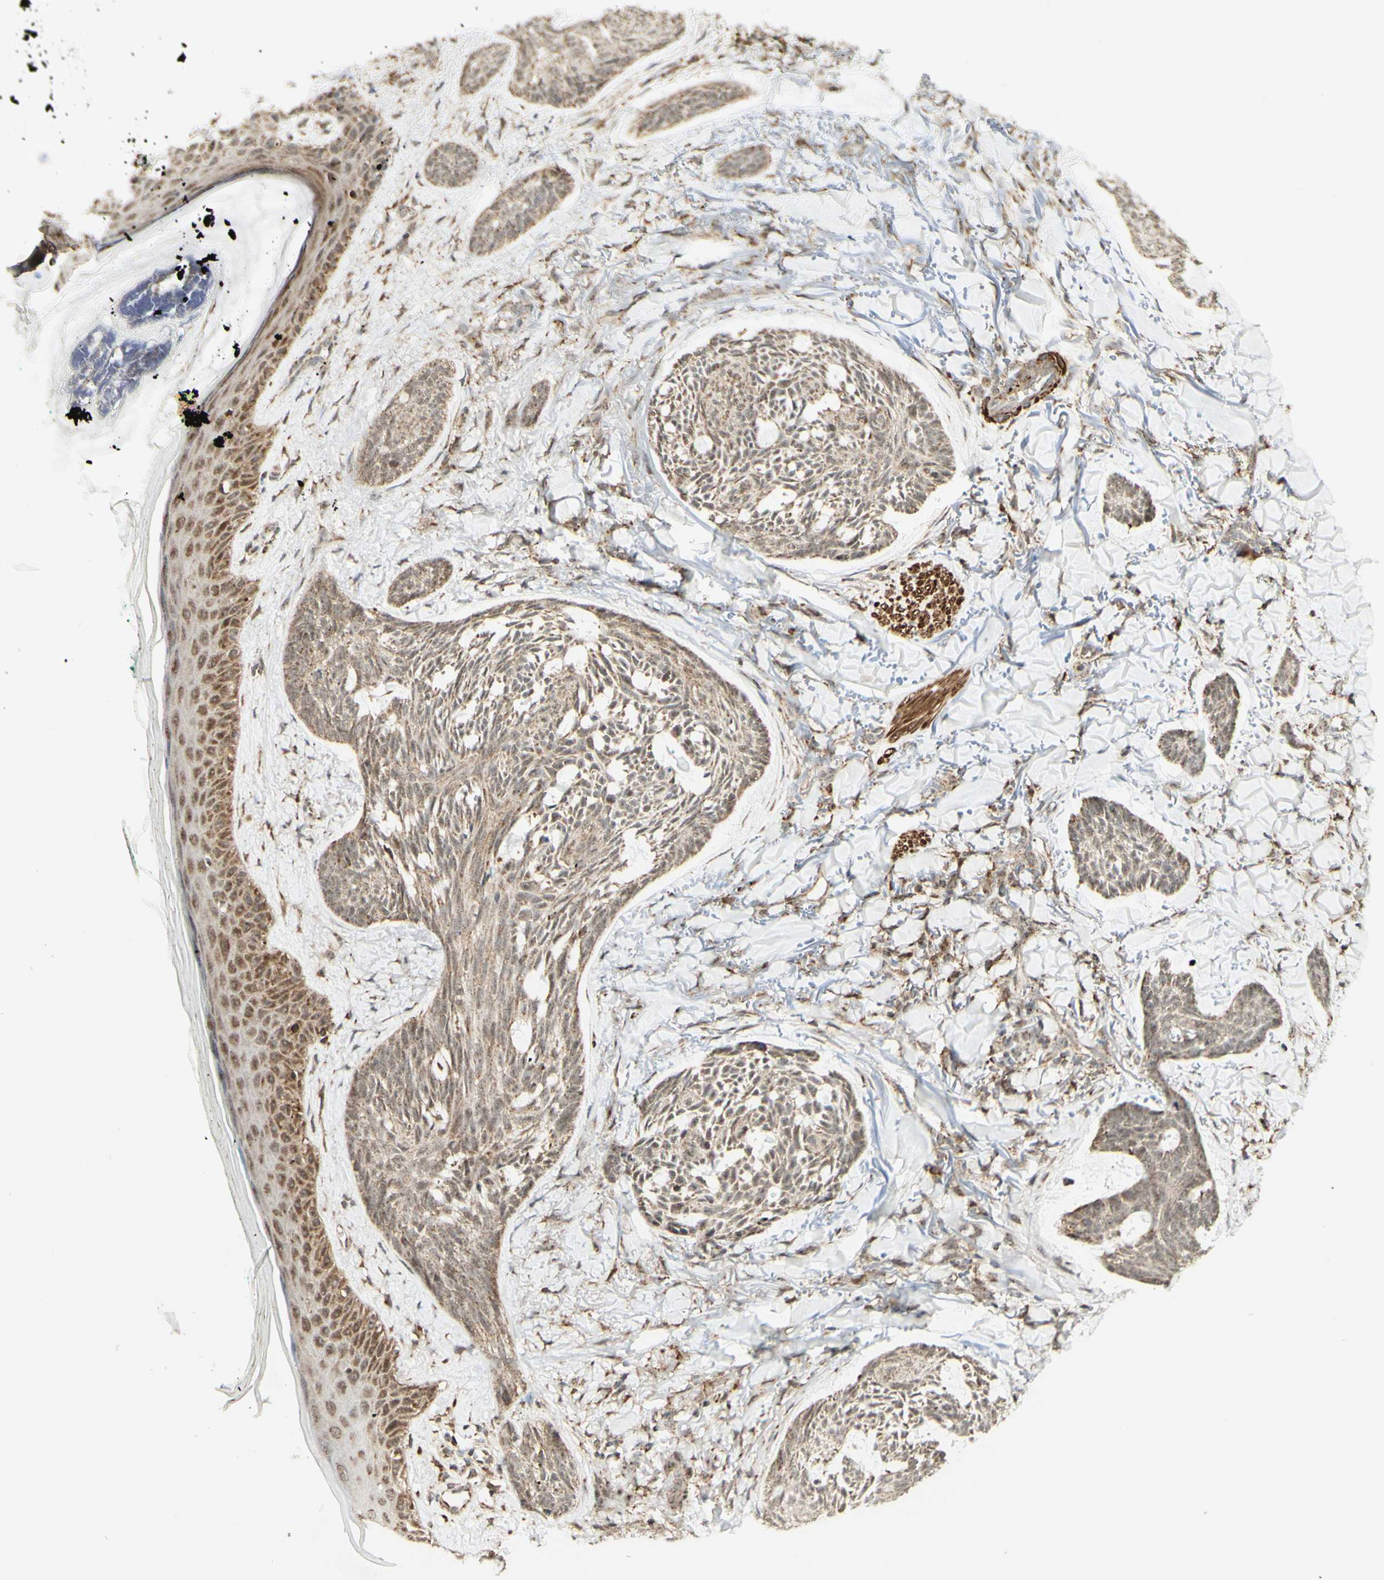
{"staining": {"intensity": "weak", "quantity": ">75%", "location": "cytoplasmic/membranous"}, "tissue": "skin cancer", "cell_type": "Tumor cells", "image_type": "cancer", "snomed": [{"axis": "morphology", "description": "Basal cell carcinoma"}, {"axis": "topography", "description": "Skin"}], "caption": "Skin cancer (basal cell carcinoma) was stained to show a protein in brown. There is low levels of weak cytoplasmic/membranous positivity in approximately >75% of tumor cells. (Brightfield microscopy of DAB IHC at high magnification).", "gene": "DHRS3", "patient": {"sex": "male", "age": 43}}